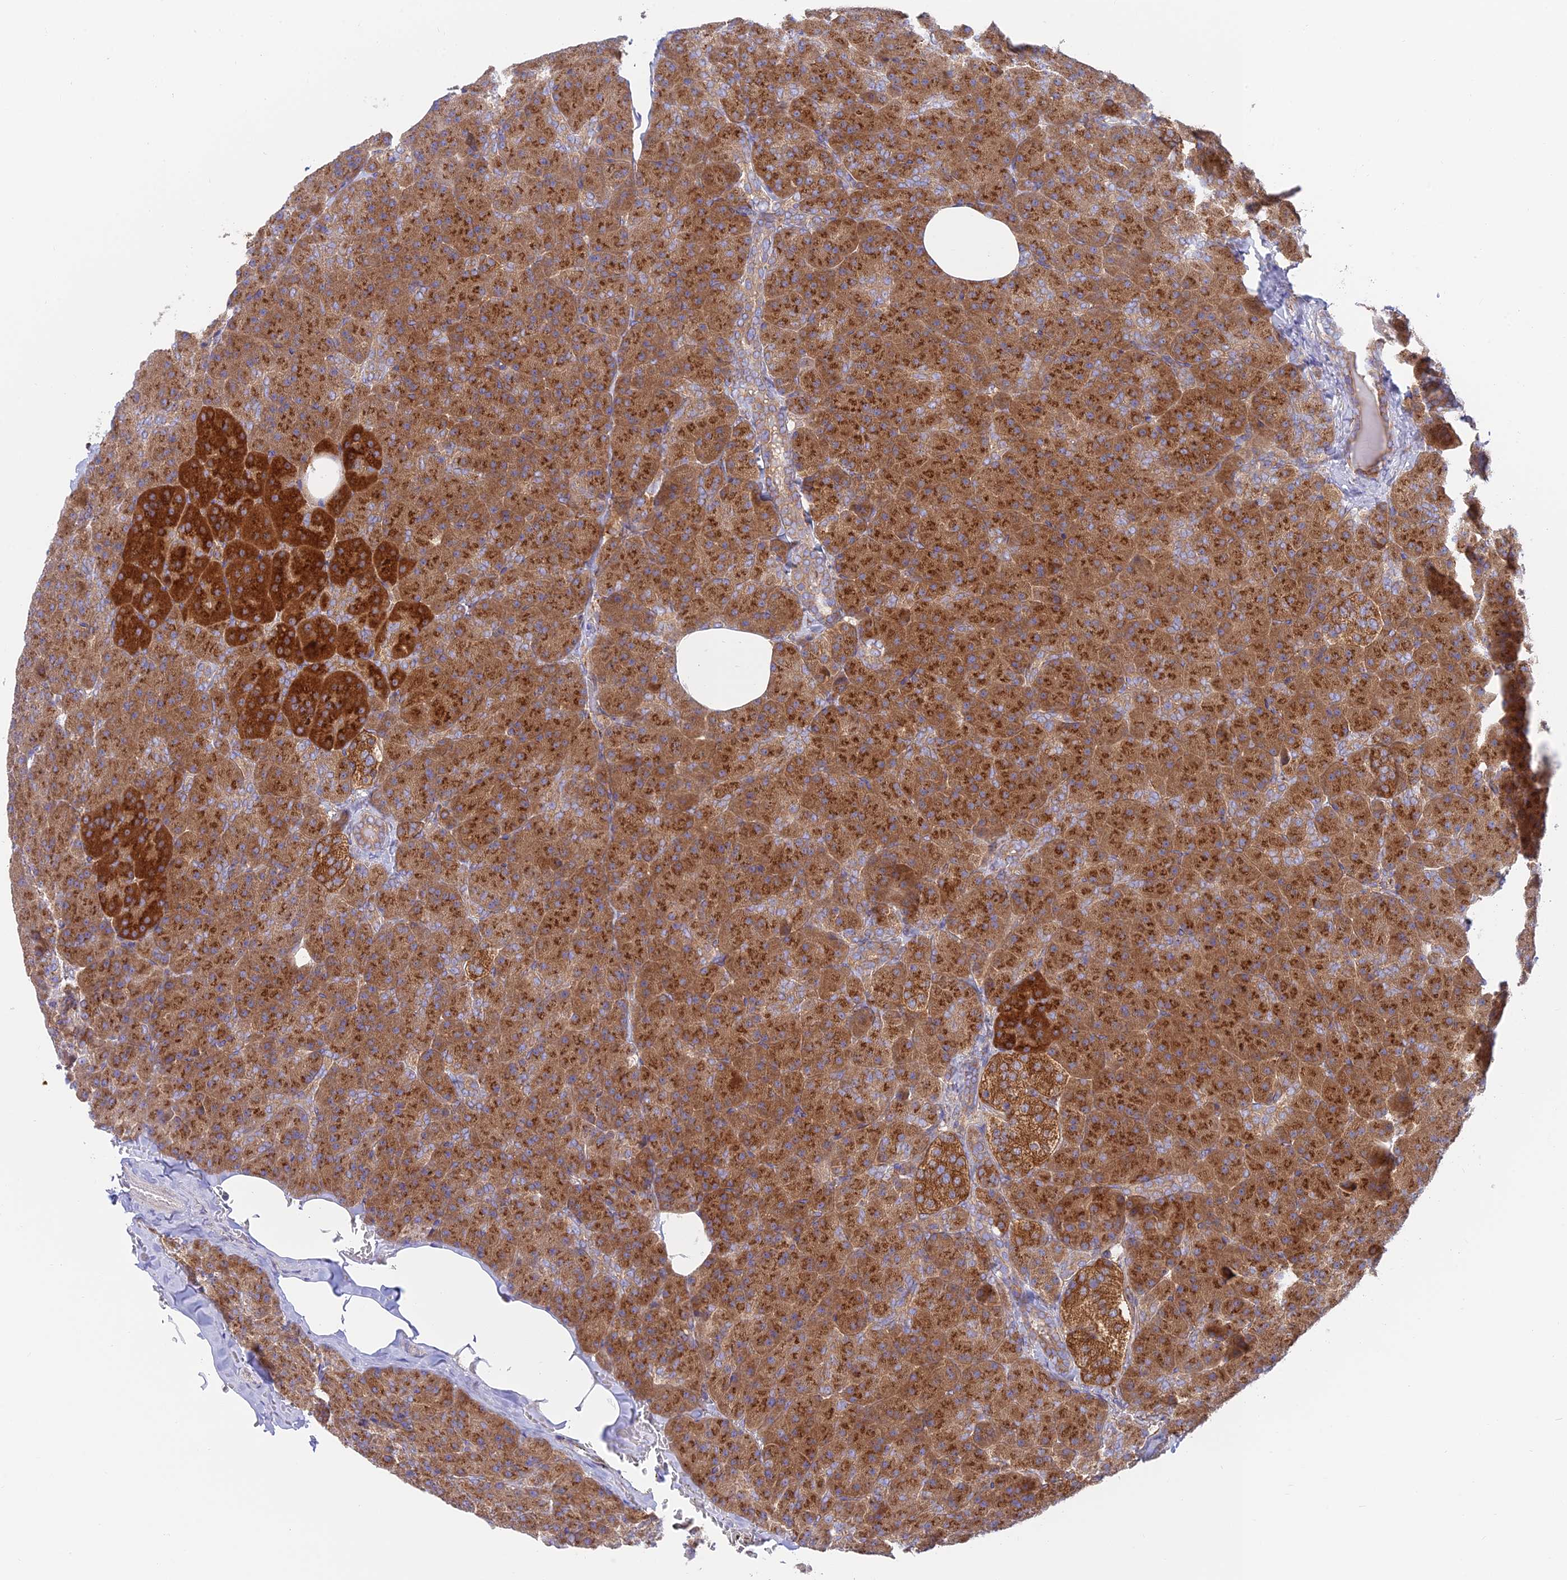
{"staining": {"intensity": "strong", "quantity": ">75%", "location": "cytoplasmic/membranous"}, "tissue": "pancreas", "cell_type": "Exocrine glandular cells", "image_type": "normal", "snomed": [{"axis": "morphology", "description": "Normal tissue, NOS"}, {"axis": "topography", "description": "Pancreas"}], "caption": "The micrograph demonstrates immunohistochemical staining of benign pancreas. There is strong cytoplasmic/membranous staining is appreciated in approximately >75% of exocrine glandular cells. (Brightfield microscopy of DAB IHC at high magnification).", "gene": "GOLGA3", "patient": {"sex": "female", "age": 35}}